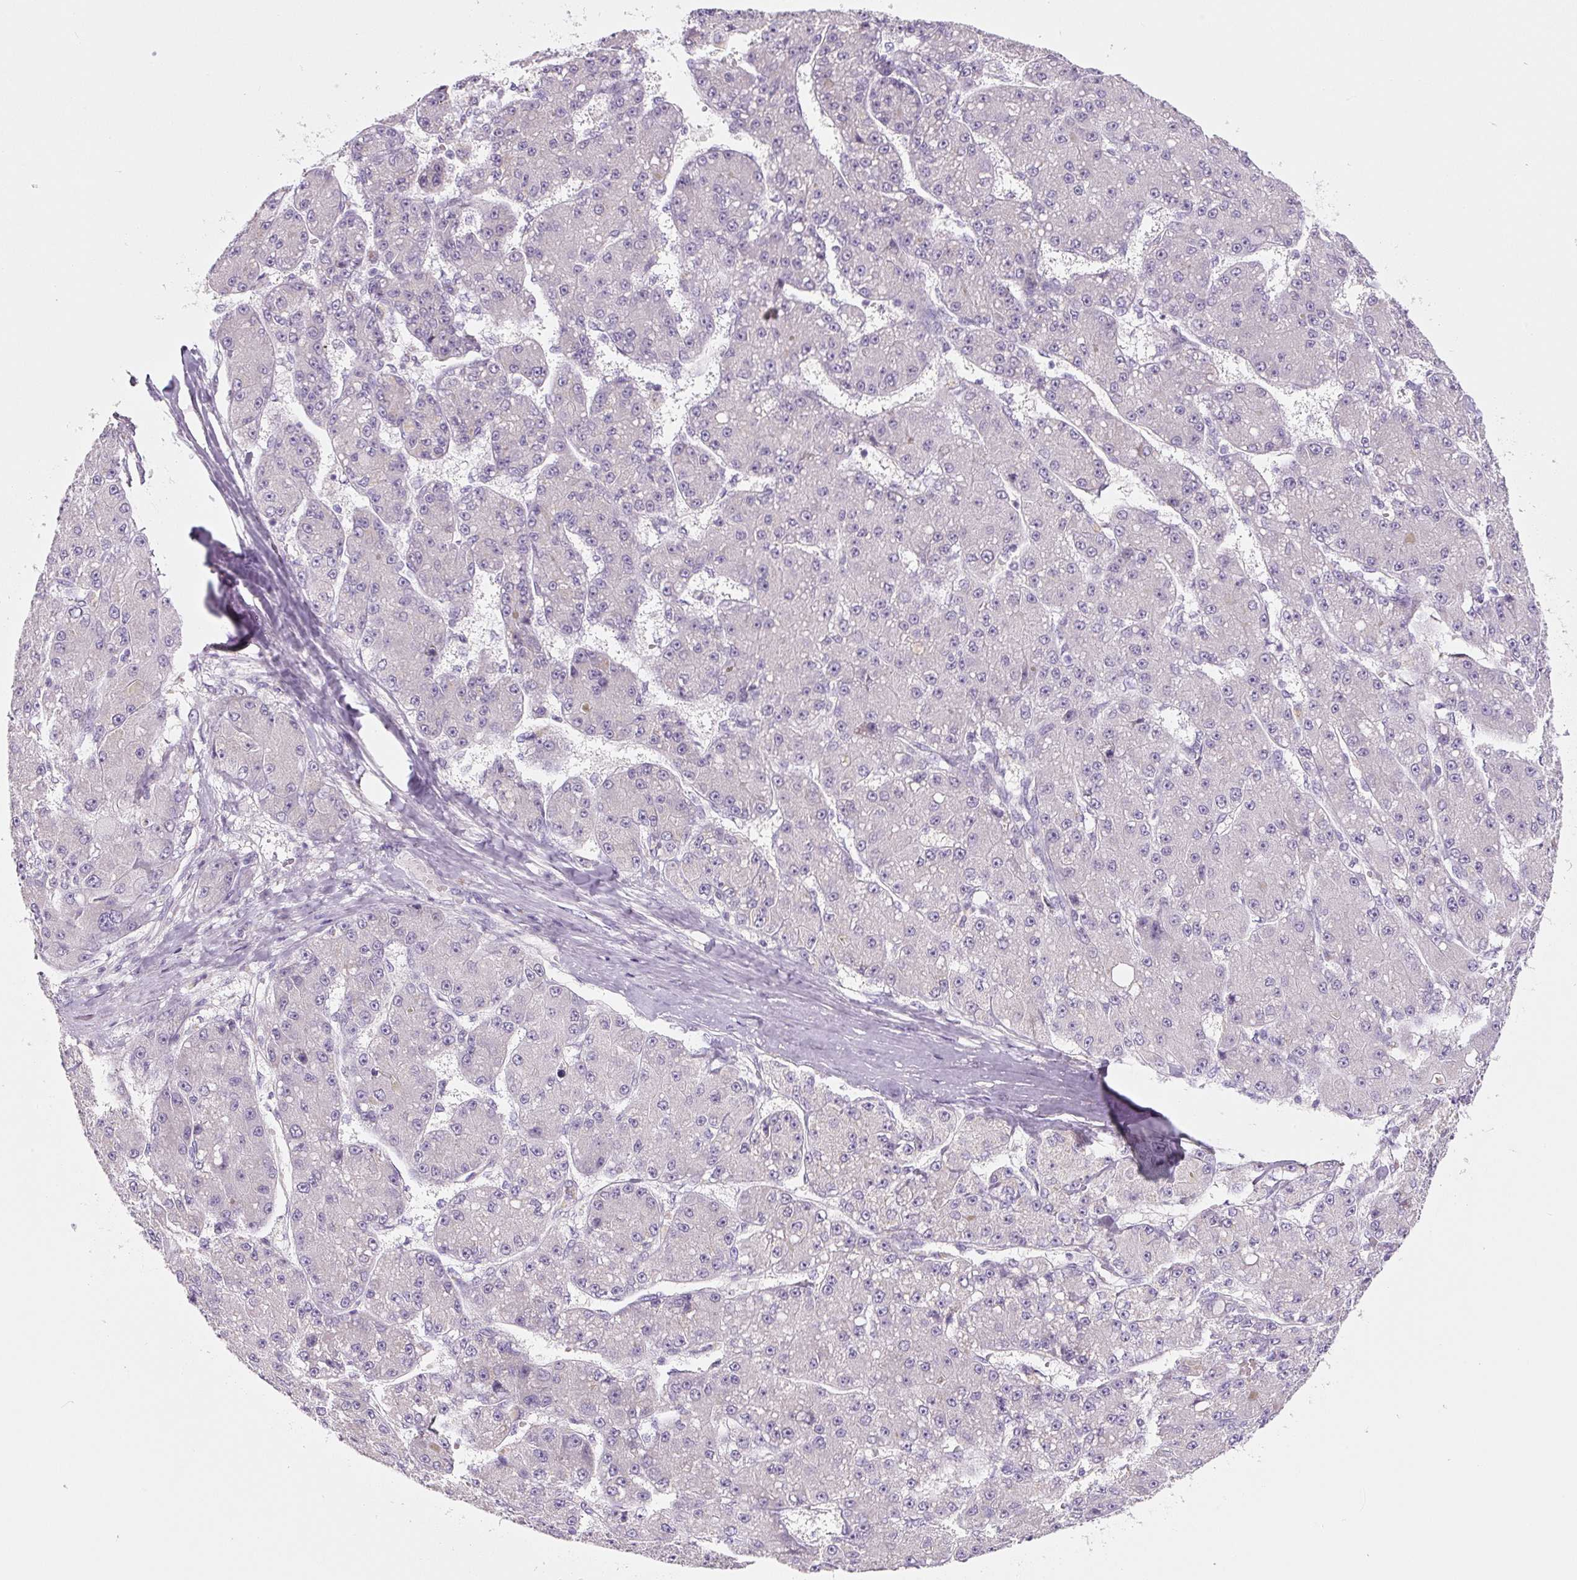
{"staining": {"intensity": "negative", "quantity": "none", "location": "none"}, "tissue": "liver cancer", "cell_type": "Tumor cells", "image_type": "cancer", "snomed": [{"axis": "morphology", "description": "Carcinoma, Hepatocellular, NOS"}, {"axis": "topography", "description": "Liver"}], "caption": "High power microscopy photomicrograph of an immunohistochemistry (IHC) micrograph of liver cancer, revealing no significant positivity in tumor cells.", "gene": "PWWP3B", "patient": {"sex": "male", "age": 67}}